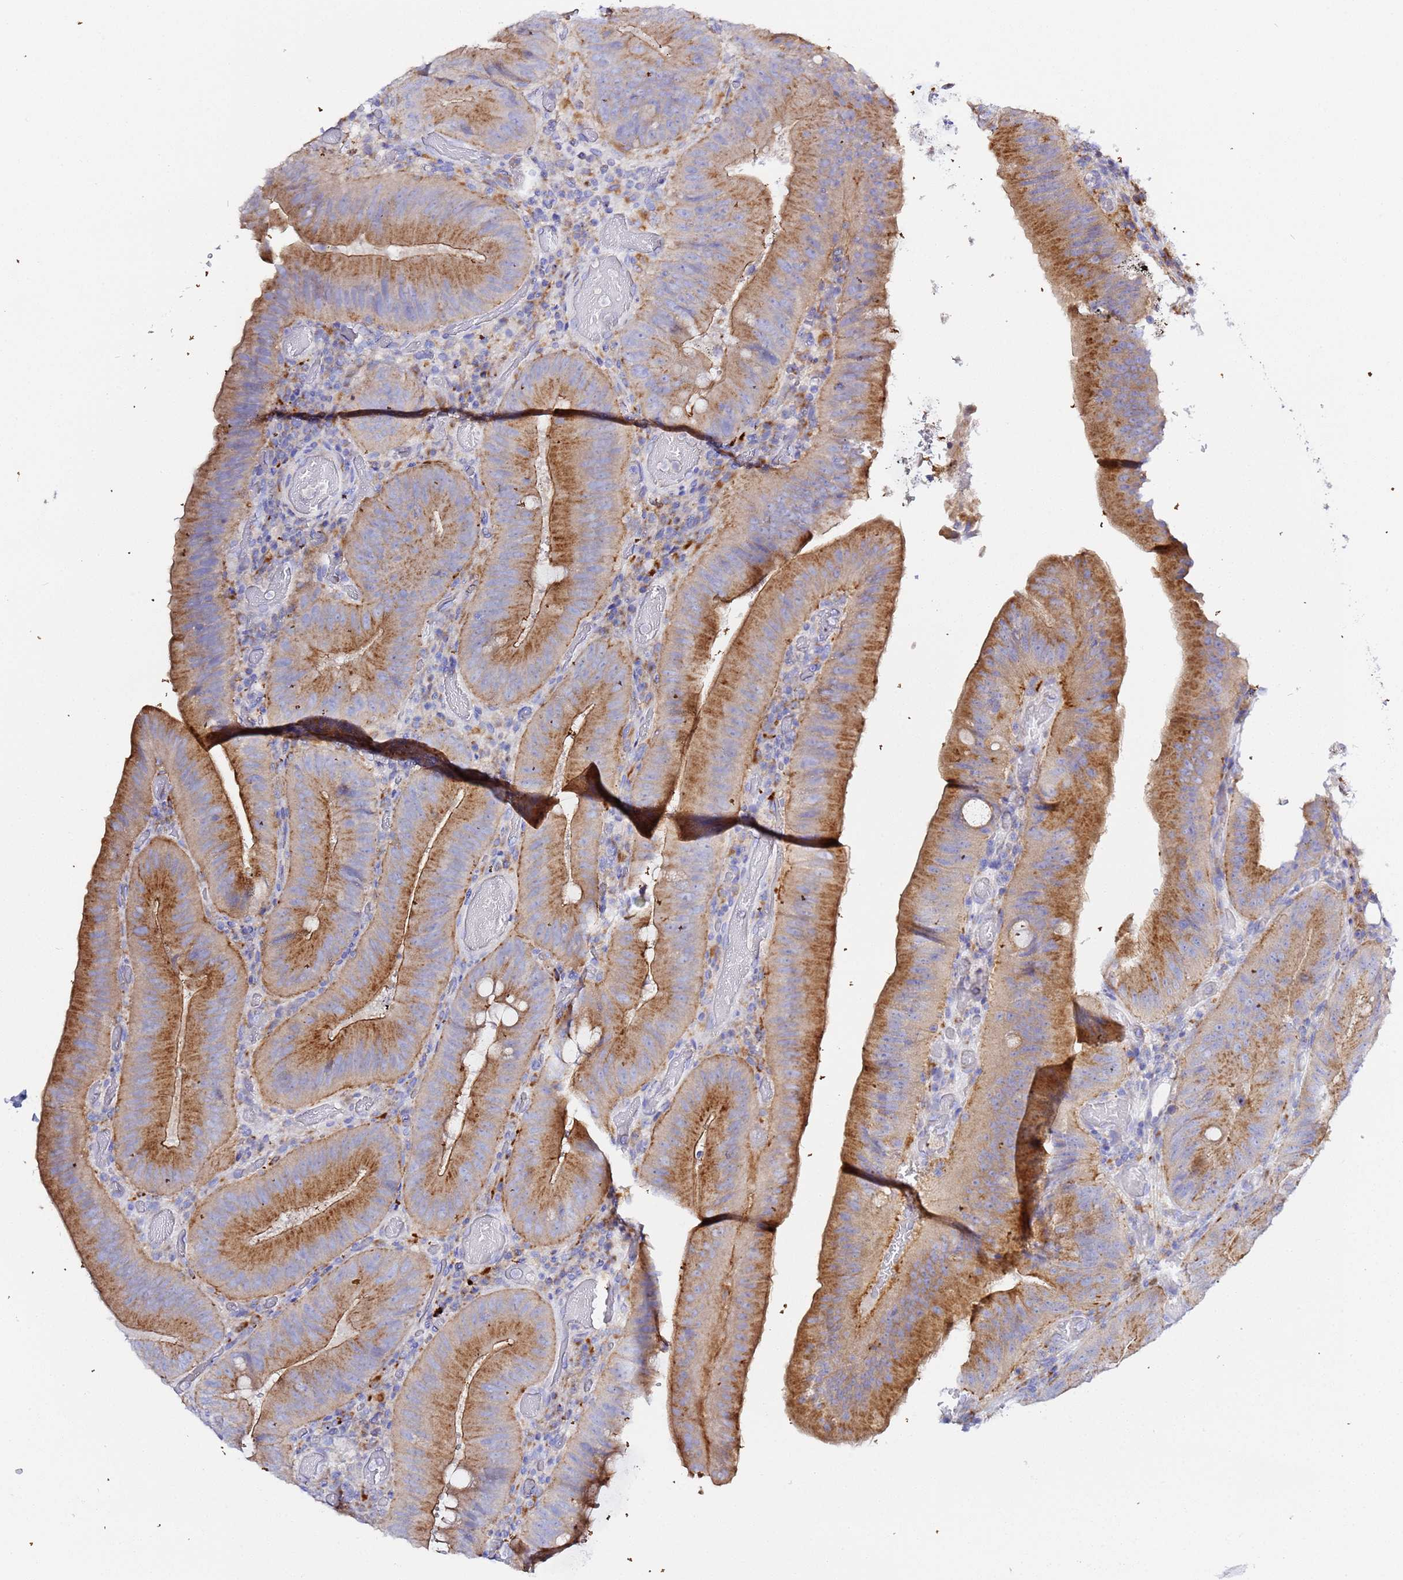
{"staining": {"intensity": "moderate", "quantity": ">75%", "location": "cytoplasmic/membranous"}, "tissue": "colorectal cancer", "cell_type": "Tumor cells", "image_type": "cancer", "snomed": [{"axis": "morphology", "description": "Adenocarcinoma, NOS"}, {"axis": "topography", "description": "Colon"}], "caption": "A brown stain labels moderate cytoplasmic/membranous staining of a protein in colorectal cancer (adenocarcinoma) tumor cells.", "gene": "VTI1B", "patient": {"sex": "female", "age": 43}}